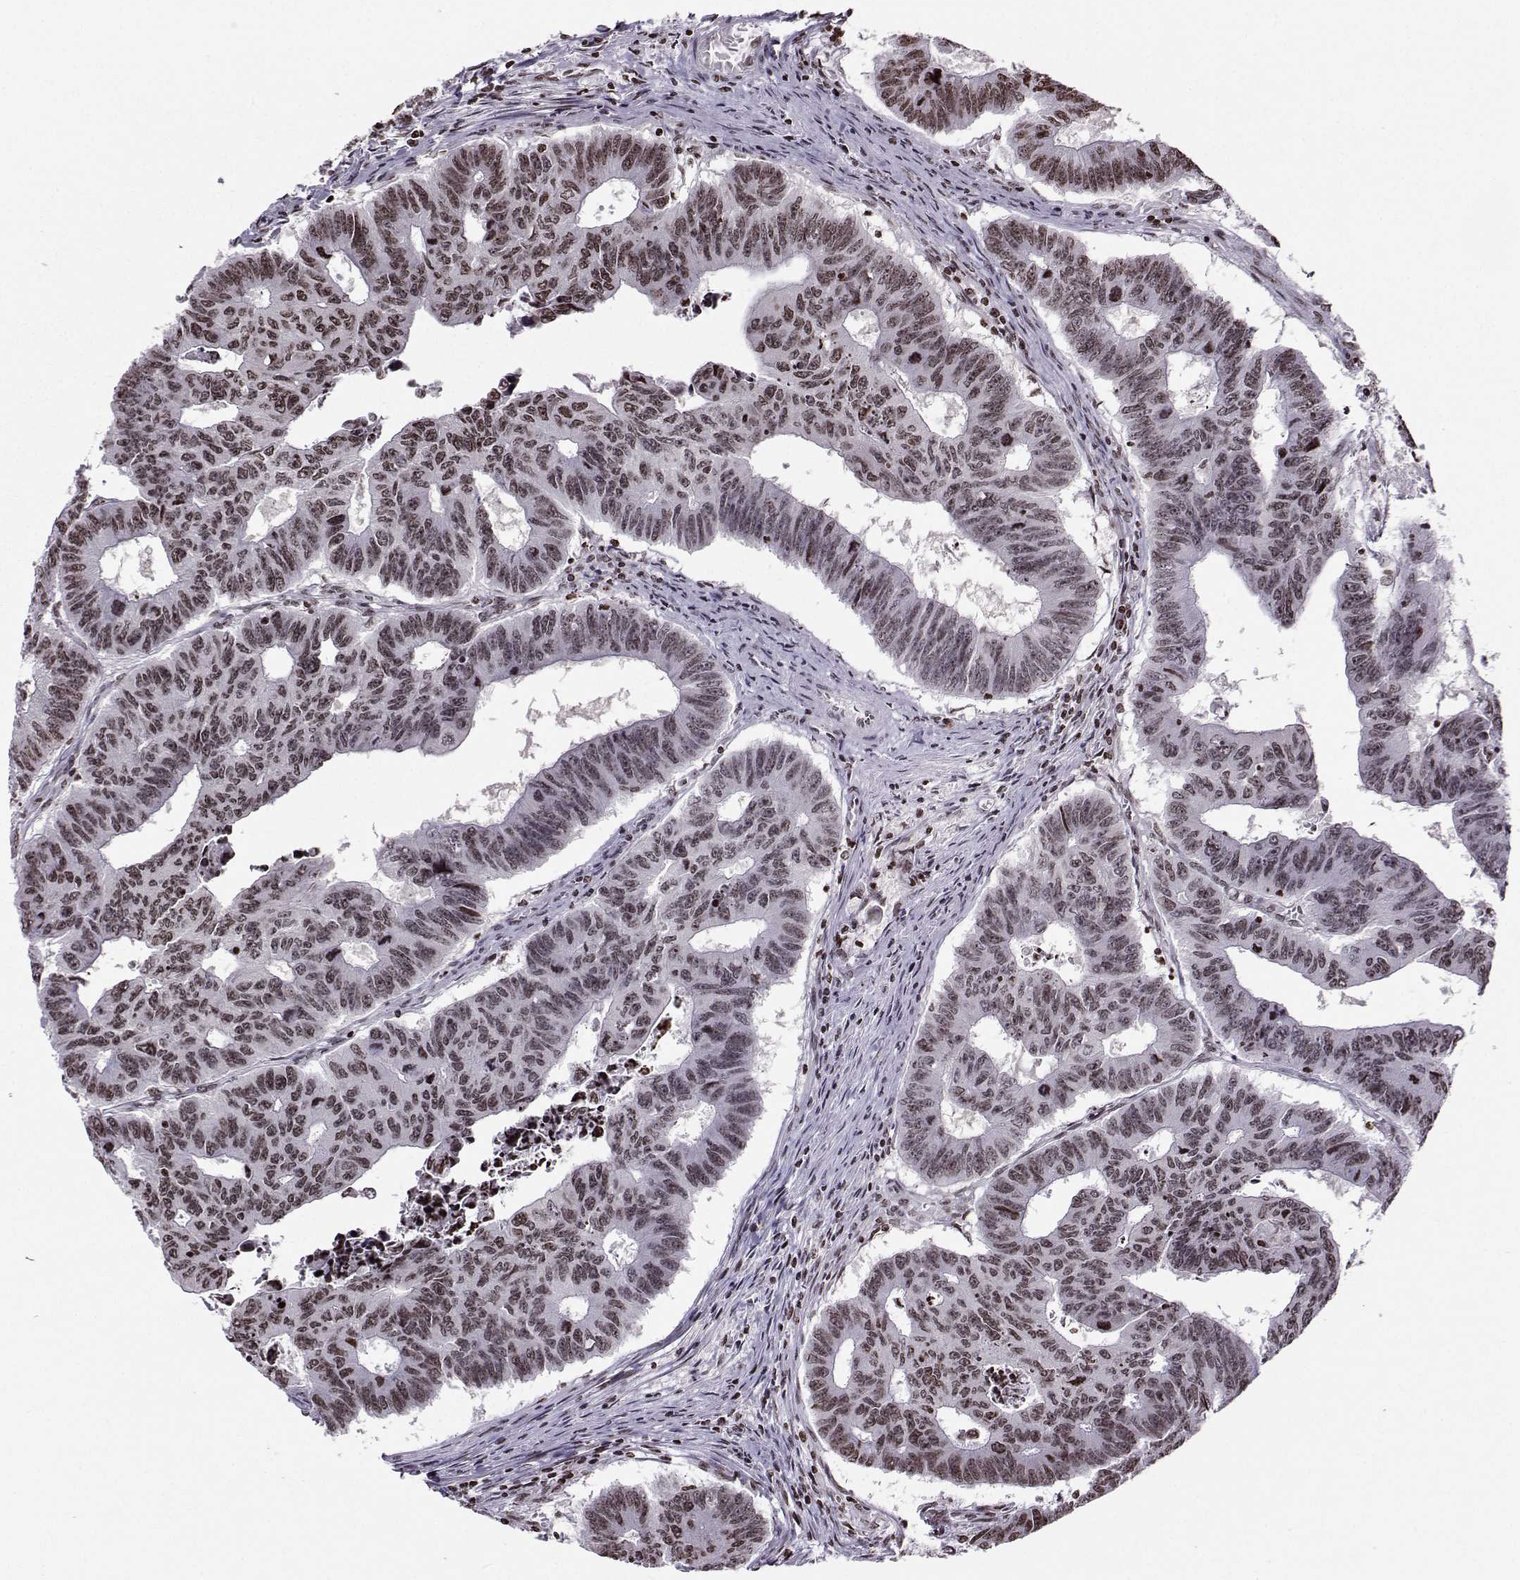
{"staining": {"intensity": "weak", "quantity": "<25%", "location": "nuclear"}, "tissue": "colorectal cancer", "cell_type": "Tumor cells", "image_type": "cancer", "snomed": [{"axis": "morphology", "description": "Adenocarcinoma, NOS"}, {"axis": "topography", "description": "Appendix"}, {"axis": "topography", "description": "Colon"}, {"axis": "topography", "description": "Cecum"}, {"axis": "topography", "description": "Colon asc"}], "caption": "Immunohistochemistry of colorectal cancer reveals no staining in tumor cells. The staining is performed using DAB brown chromogen with nuclei counter-stained in using hematoxylin.", "gene": "ZNF19", "patient": {"sex": "female", "age": 85}}